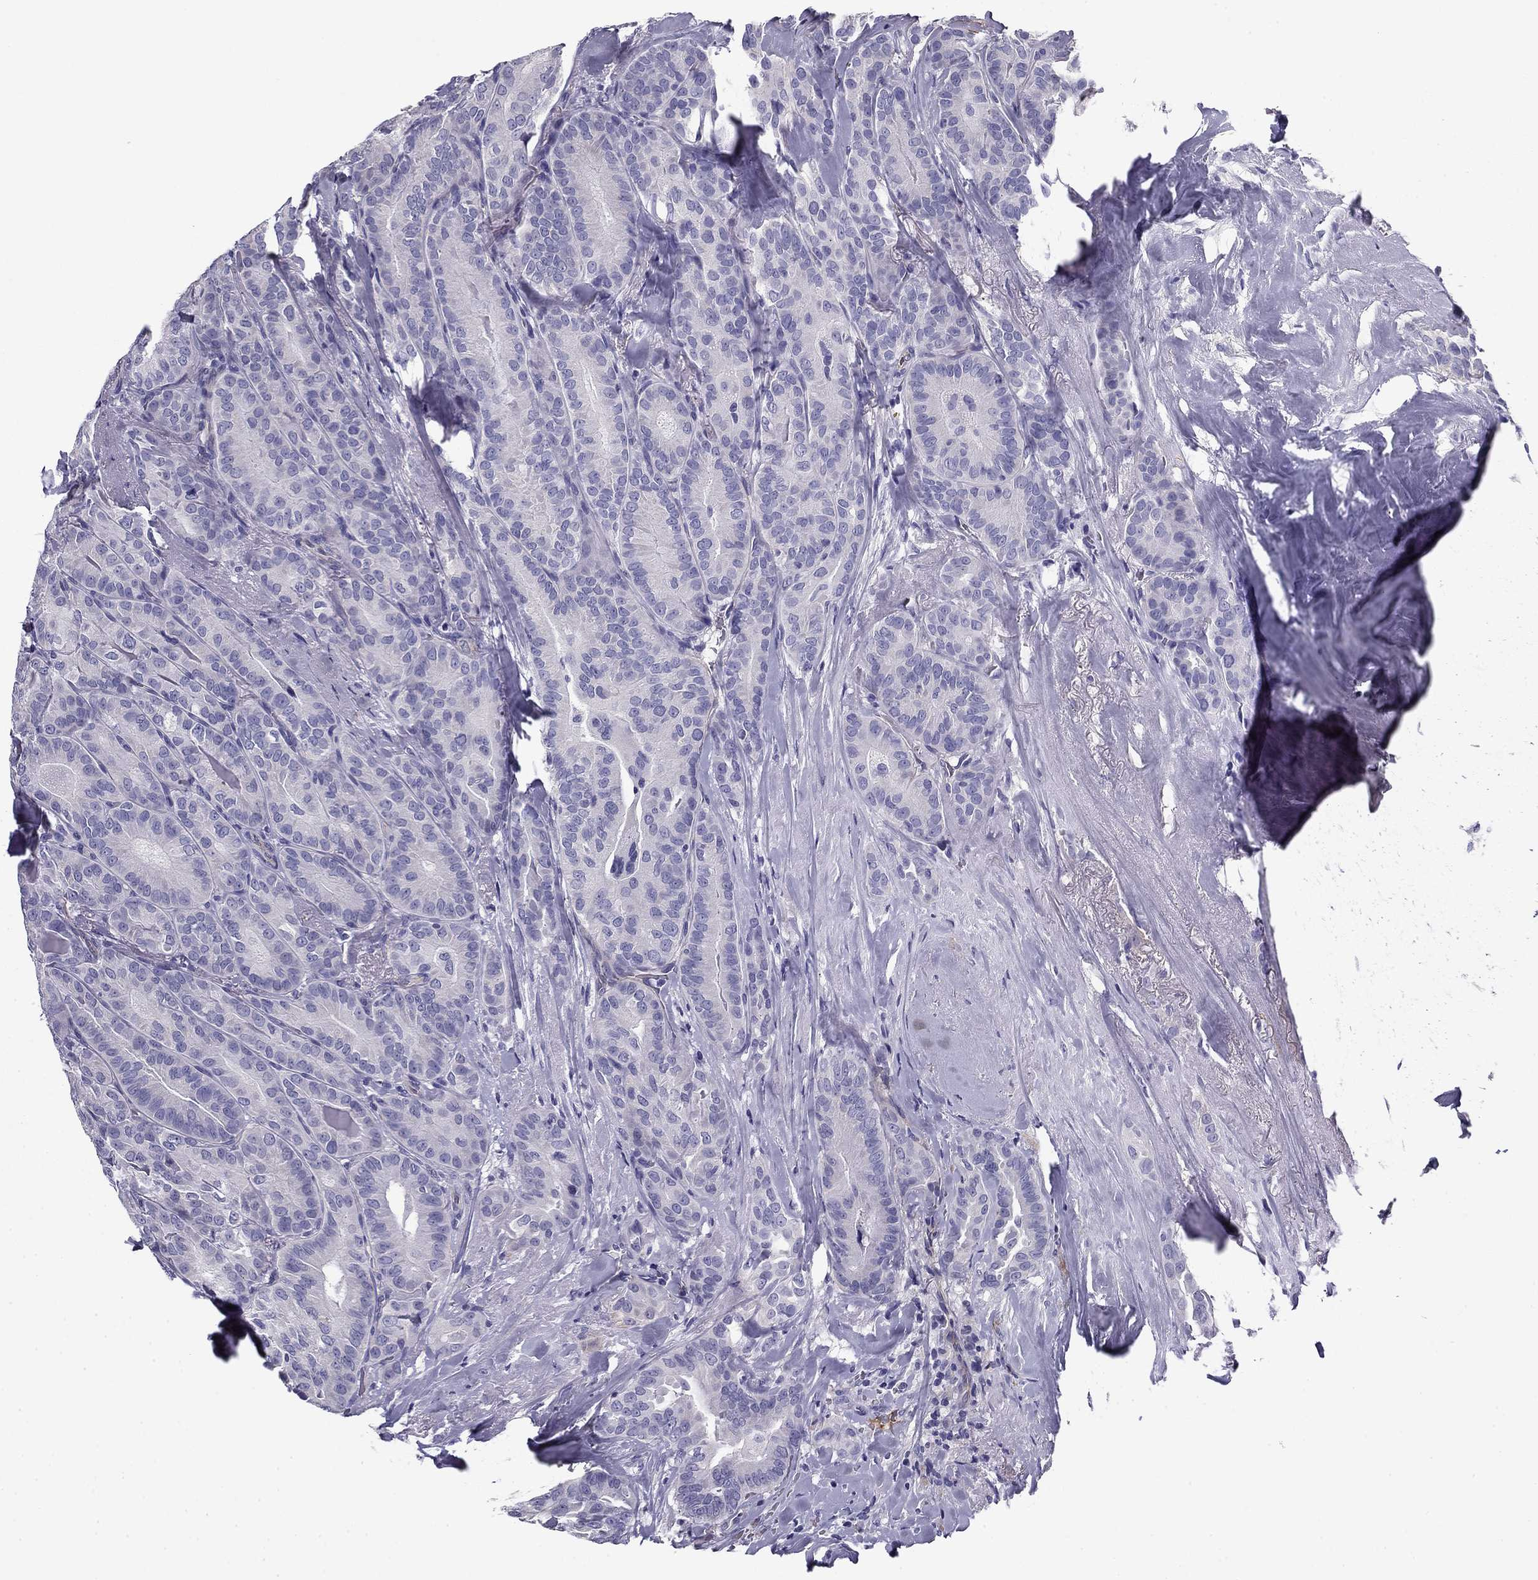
{"staining": {"intensity": "negative", "quantity": "none", "location": "none"}, "tissue": "thyroid cancer", "cell_type": "Tumor cells", "image_type": "cancer", "snomed": [{"axis": "morphology", "description": "Papillary adenocarcinoma, NOS"}, {"axis": "topography", "description": "Thyroid gland"}], "caption": "A micrograph of human thyroid cancer is negative for staining in tumor cells. (Brightfield microscopy of DAB immunohistochemistry (IHC) at high magnification).", "gene": "FLNC", "patient": {"sex": "male", "age": 61}}